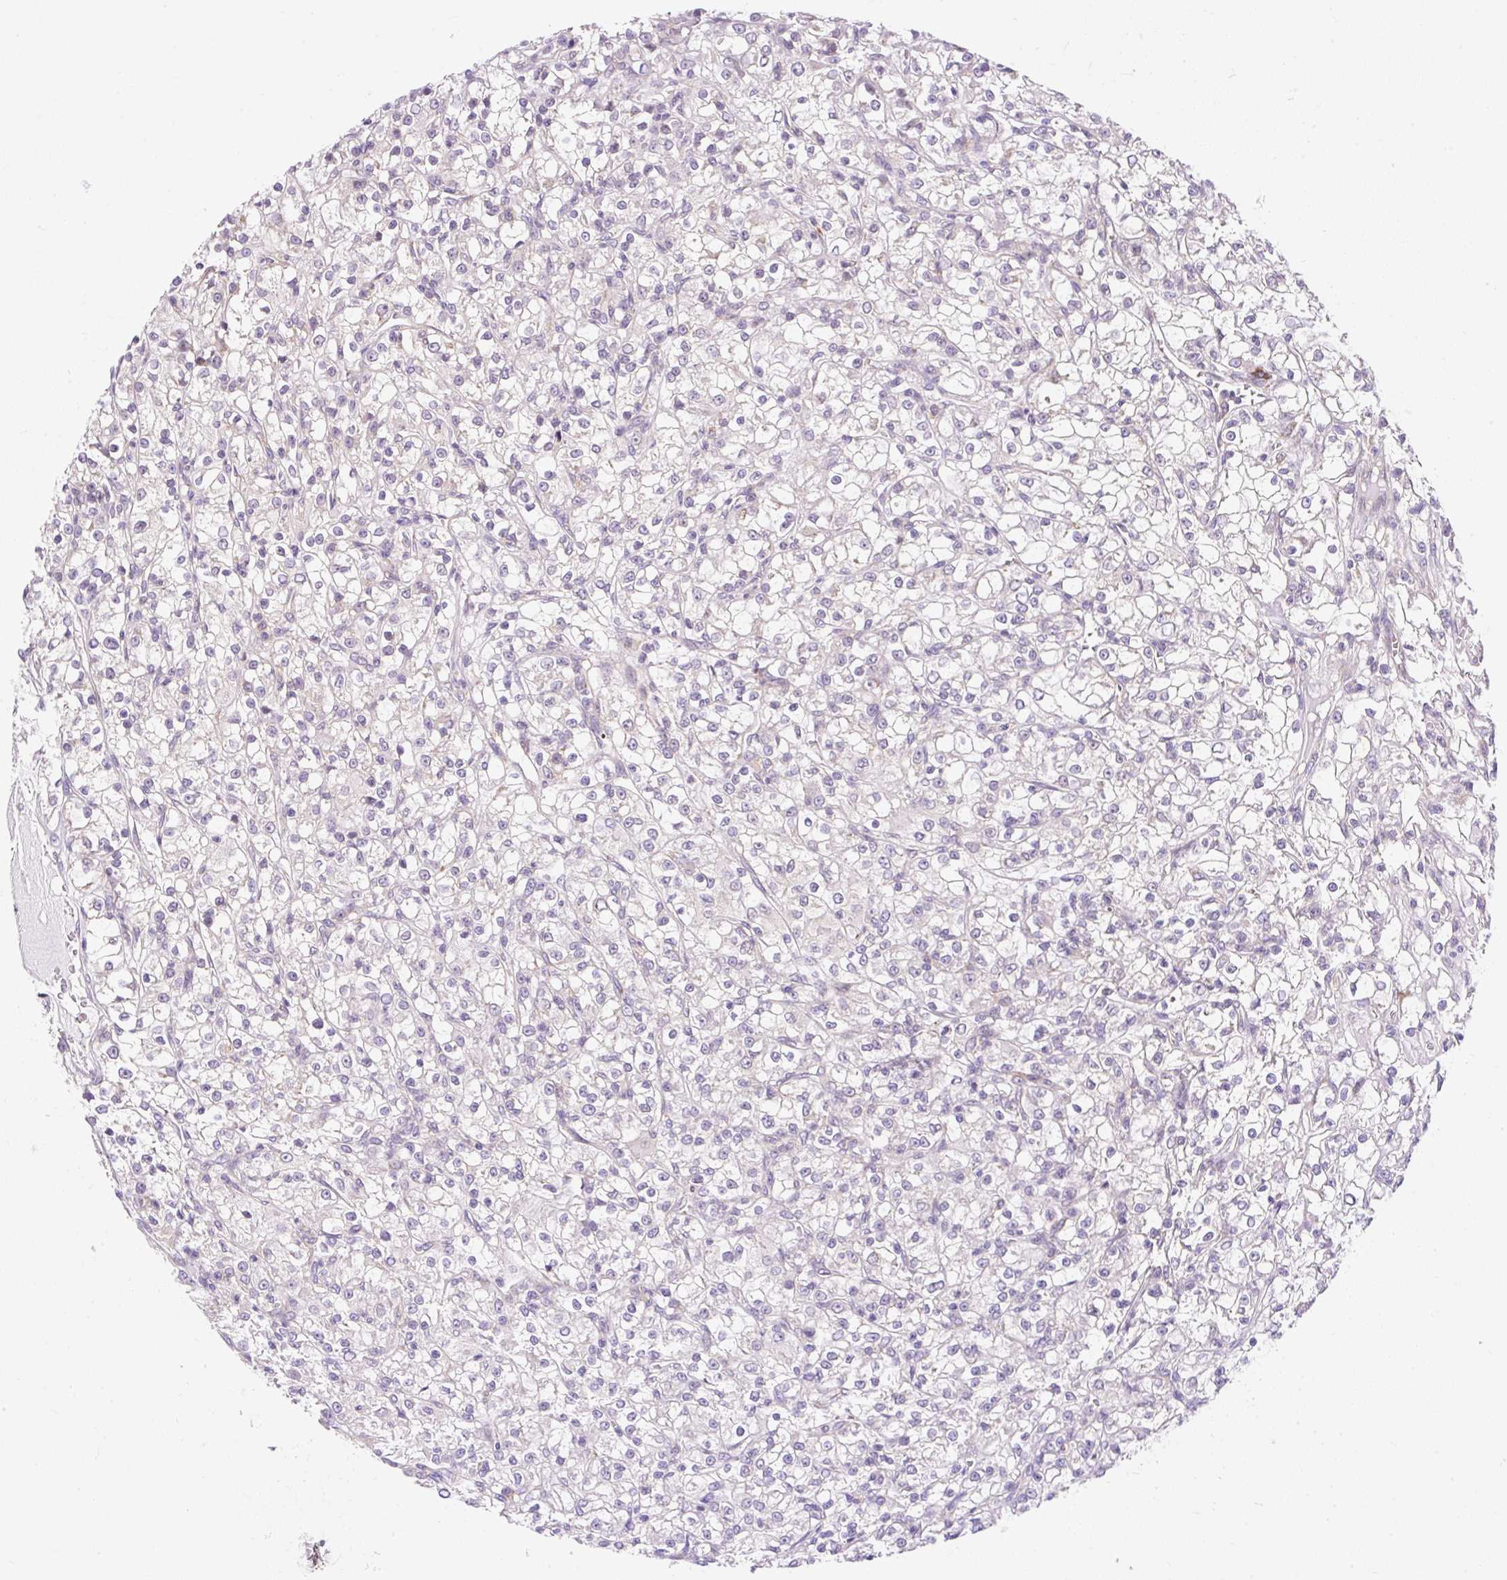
{"staining": {"intensity": "negative", "quantity": "none", "location": "none"}, "tissue": "renal cancer", "cell_type": "Tumor cells", "image_type": "cancer", "snomed": [{"axis": "morphology", "description": "Adenocarcinoma, NOS"}, {"axis": "topography", "description": "Kidney"}], "caption": "Image shows no protein positivity in tumor cells of adenocarcinoma (renal) tissue.", "gene": "GPR45", "patient": {"sex": "female", "age": 59}}